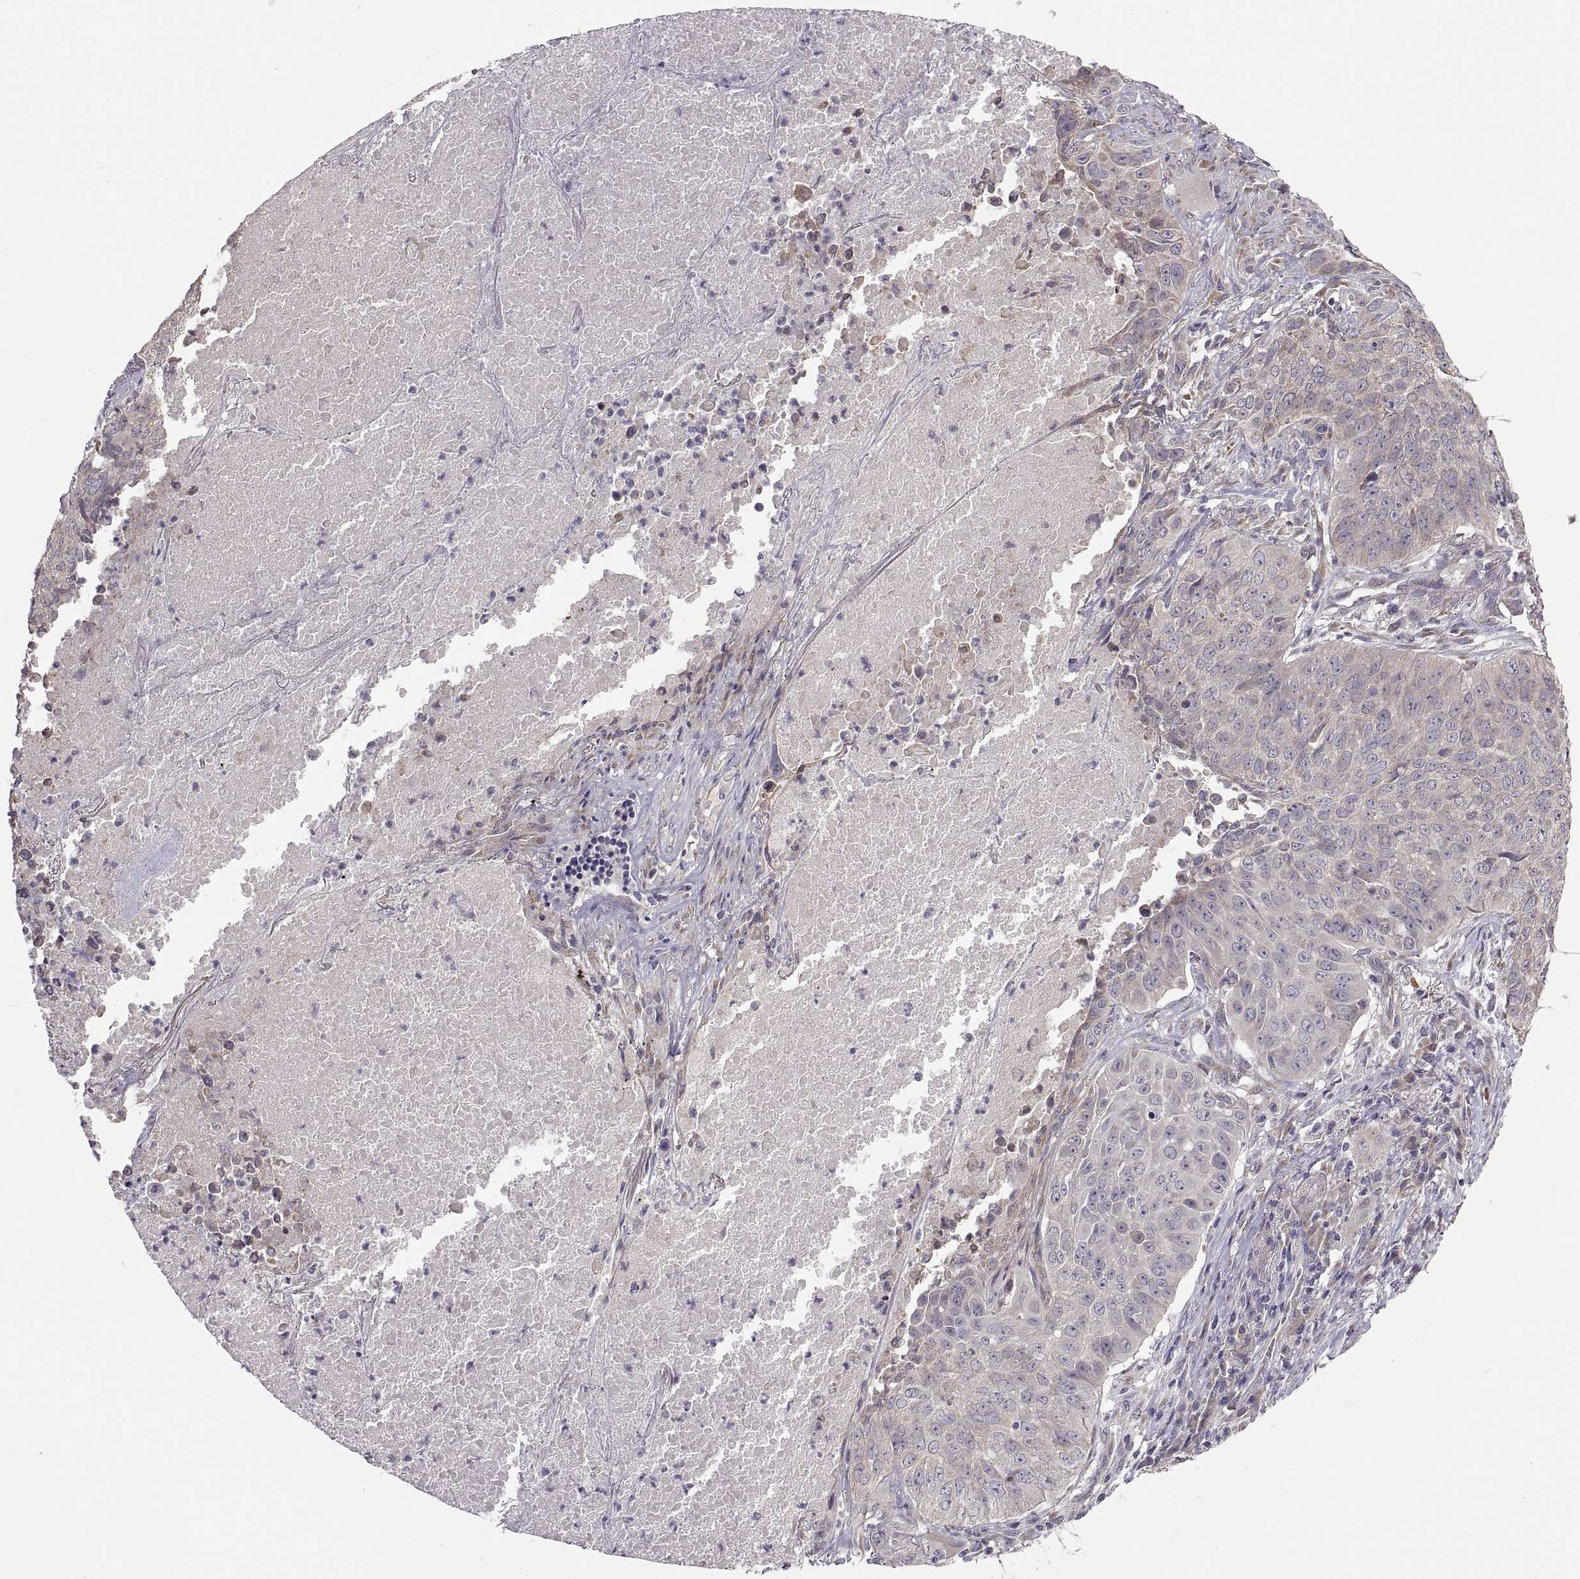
{"staining": {"intensity": "negative", "quantity": "none", "location": "none"}, "tissue": "lung cancer", "cell_type": "Tumor cells", "image_type": "cancer", "snomed": [{"axis": "morphology", "description": "Normal tissue, NOS"}, {"axis": "morphology", "description": "Squamous cell carcinoma, NOS"}, {"axis": "topography", "description": "Bronchus"}, {"axis": "topography", "description": "Lung"}], "caption": "This is an immunohistochemistry (IHC) image of lung squamous cell carcinoma. There is no expression in tumor cells.", "gene": "ACSBG2", "patient": {"sex": "male", "age": 64}}